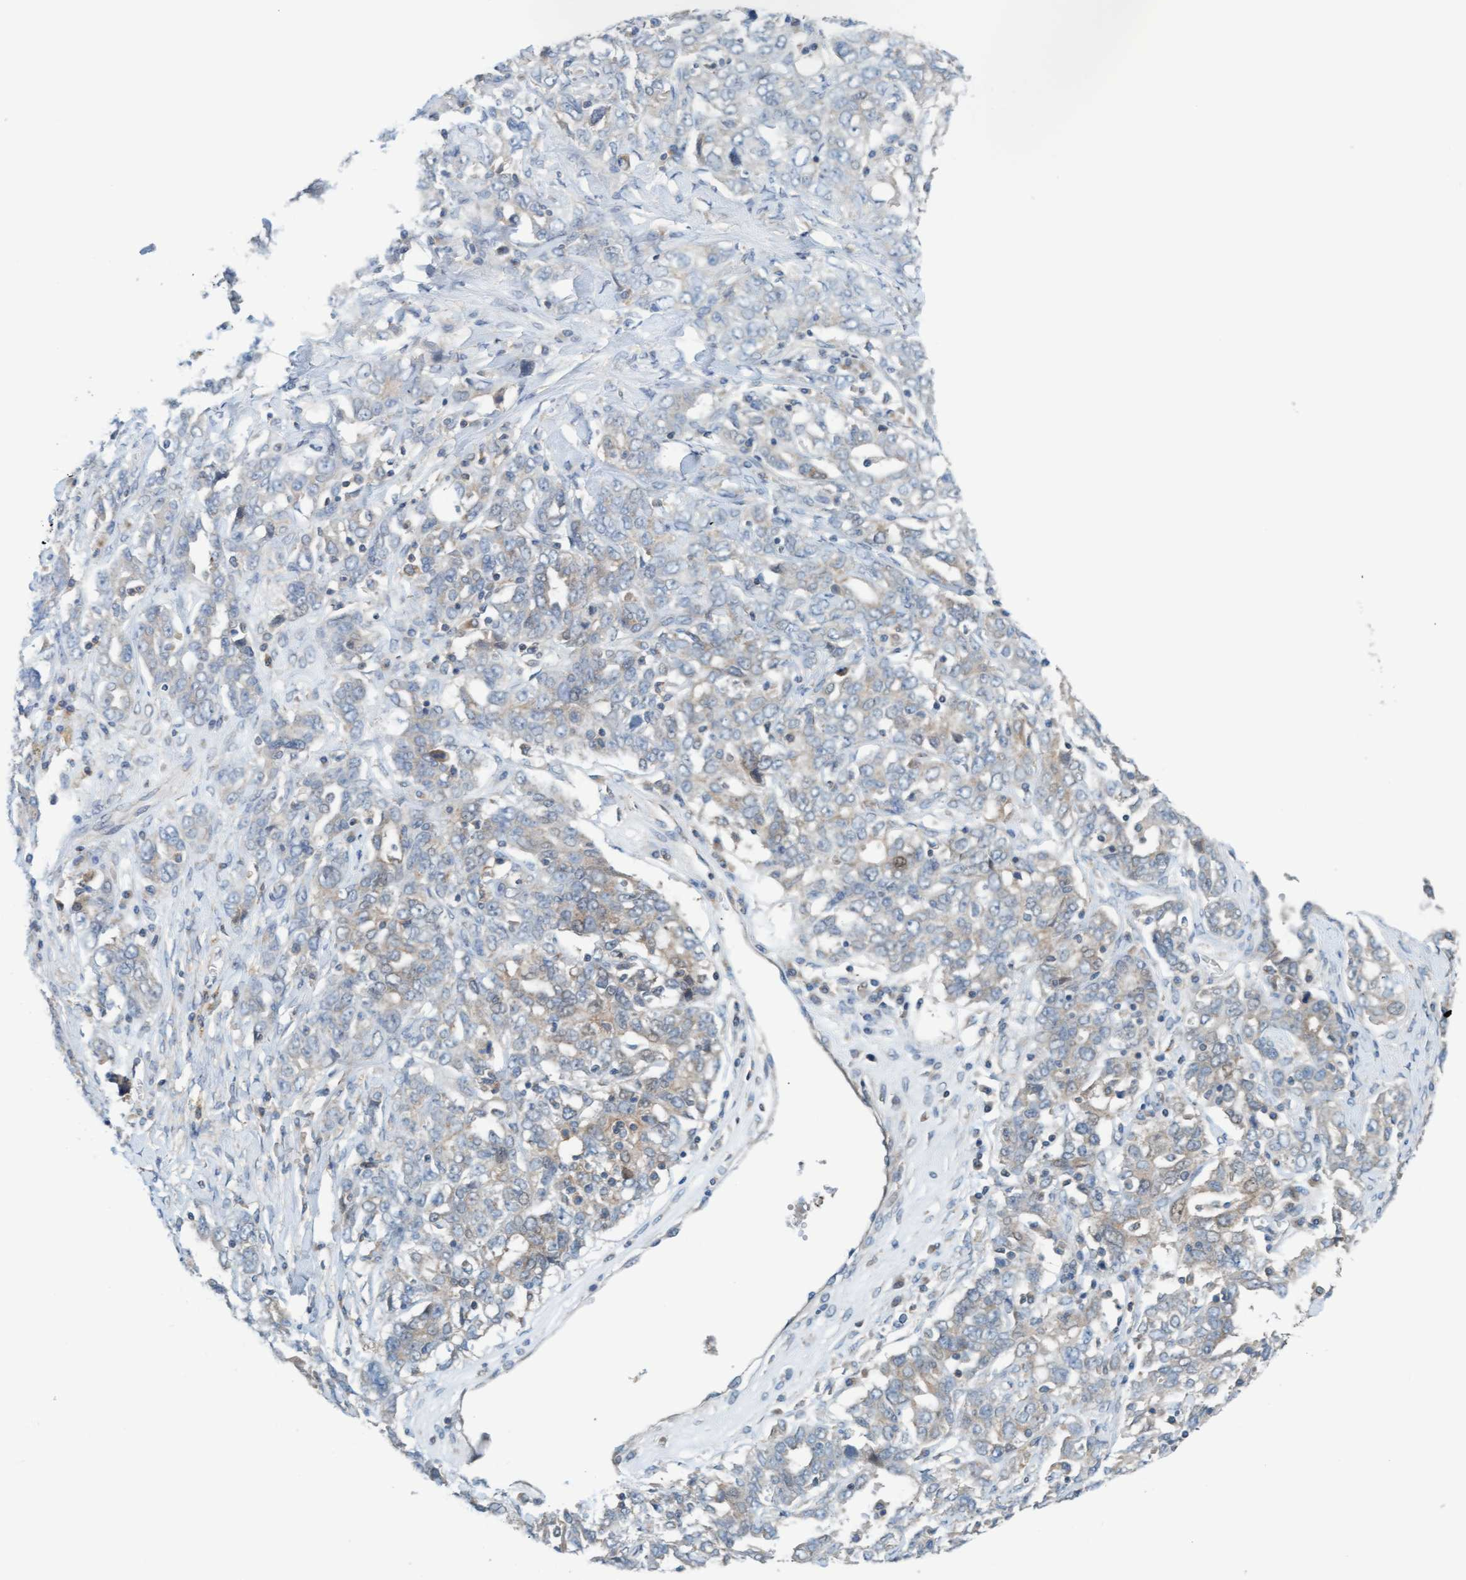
{"staining": {"intensity": "weak", "quantity": "<25%", "location": "cytoplasmic/membranous"}, "tissue": "ovarian cancer", "cell_type": "Tumor cells", "image_type": "cancer", "snomed": [{"axis": "morphology", "description": "Carcinoma, endometroid"}, {"axis": "topography", "description": "Ovary"}], "caption": "Endometroid carcinoma (ovarian) was stained to show a protein in brown. There is no significant staining in tumor cells.", "gene": "UBAP1", "patient": {"sex": "female", "age": 62}}